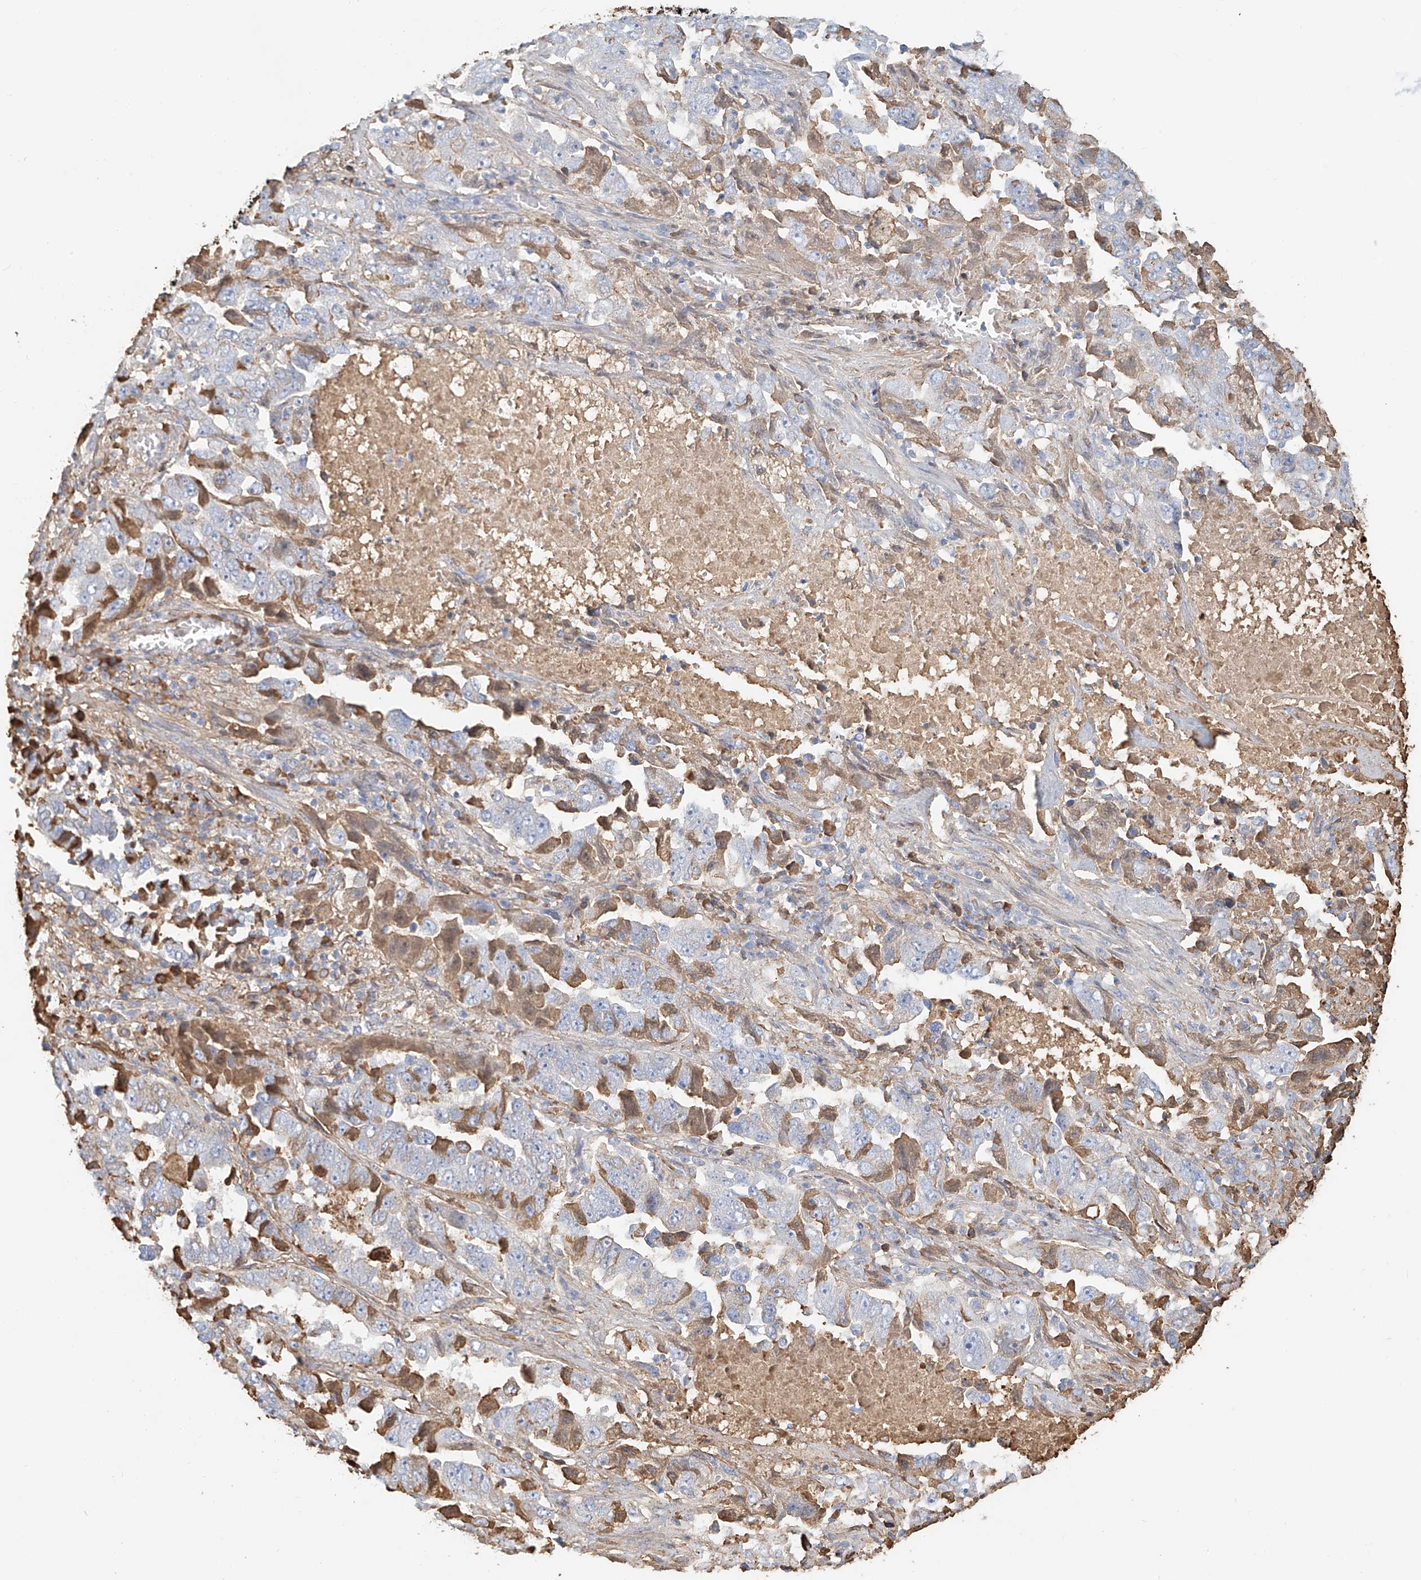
{"staining": {"intensity": "moderate", "quantity": "<25%", "location": "cytoplasmic/membranous"}, "tissue": "lung cancer", "cell_type": "Tumor cells", "image_type": "cancer", "snomed": [{"axis": "morphology", "description": "Adenocarcinoma, NOS"}, {"axis": "topography", "description": "Lung"}], "caption": "An image showing moderate cytoplasmic/membranous staining in about <25% of tumor cells in lung cancer (adenocarcinoma), as visualized by brown immunohistochemical staining.", "gene": "ZFP30", "patient": {"sex": "female", "age": 51}}